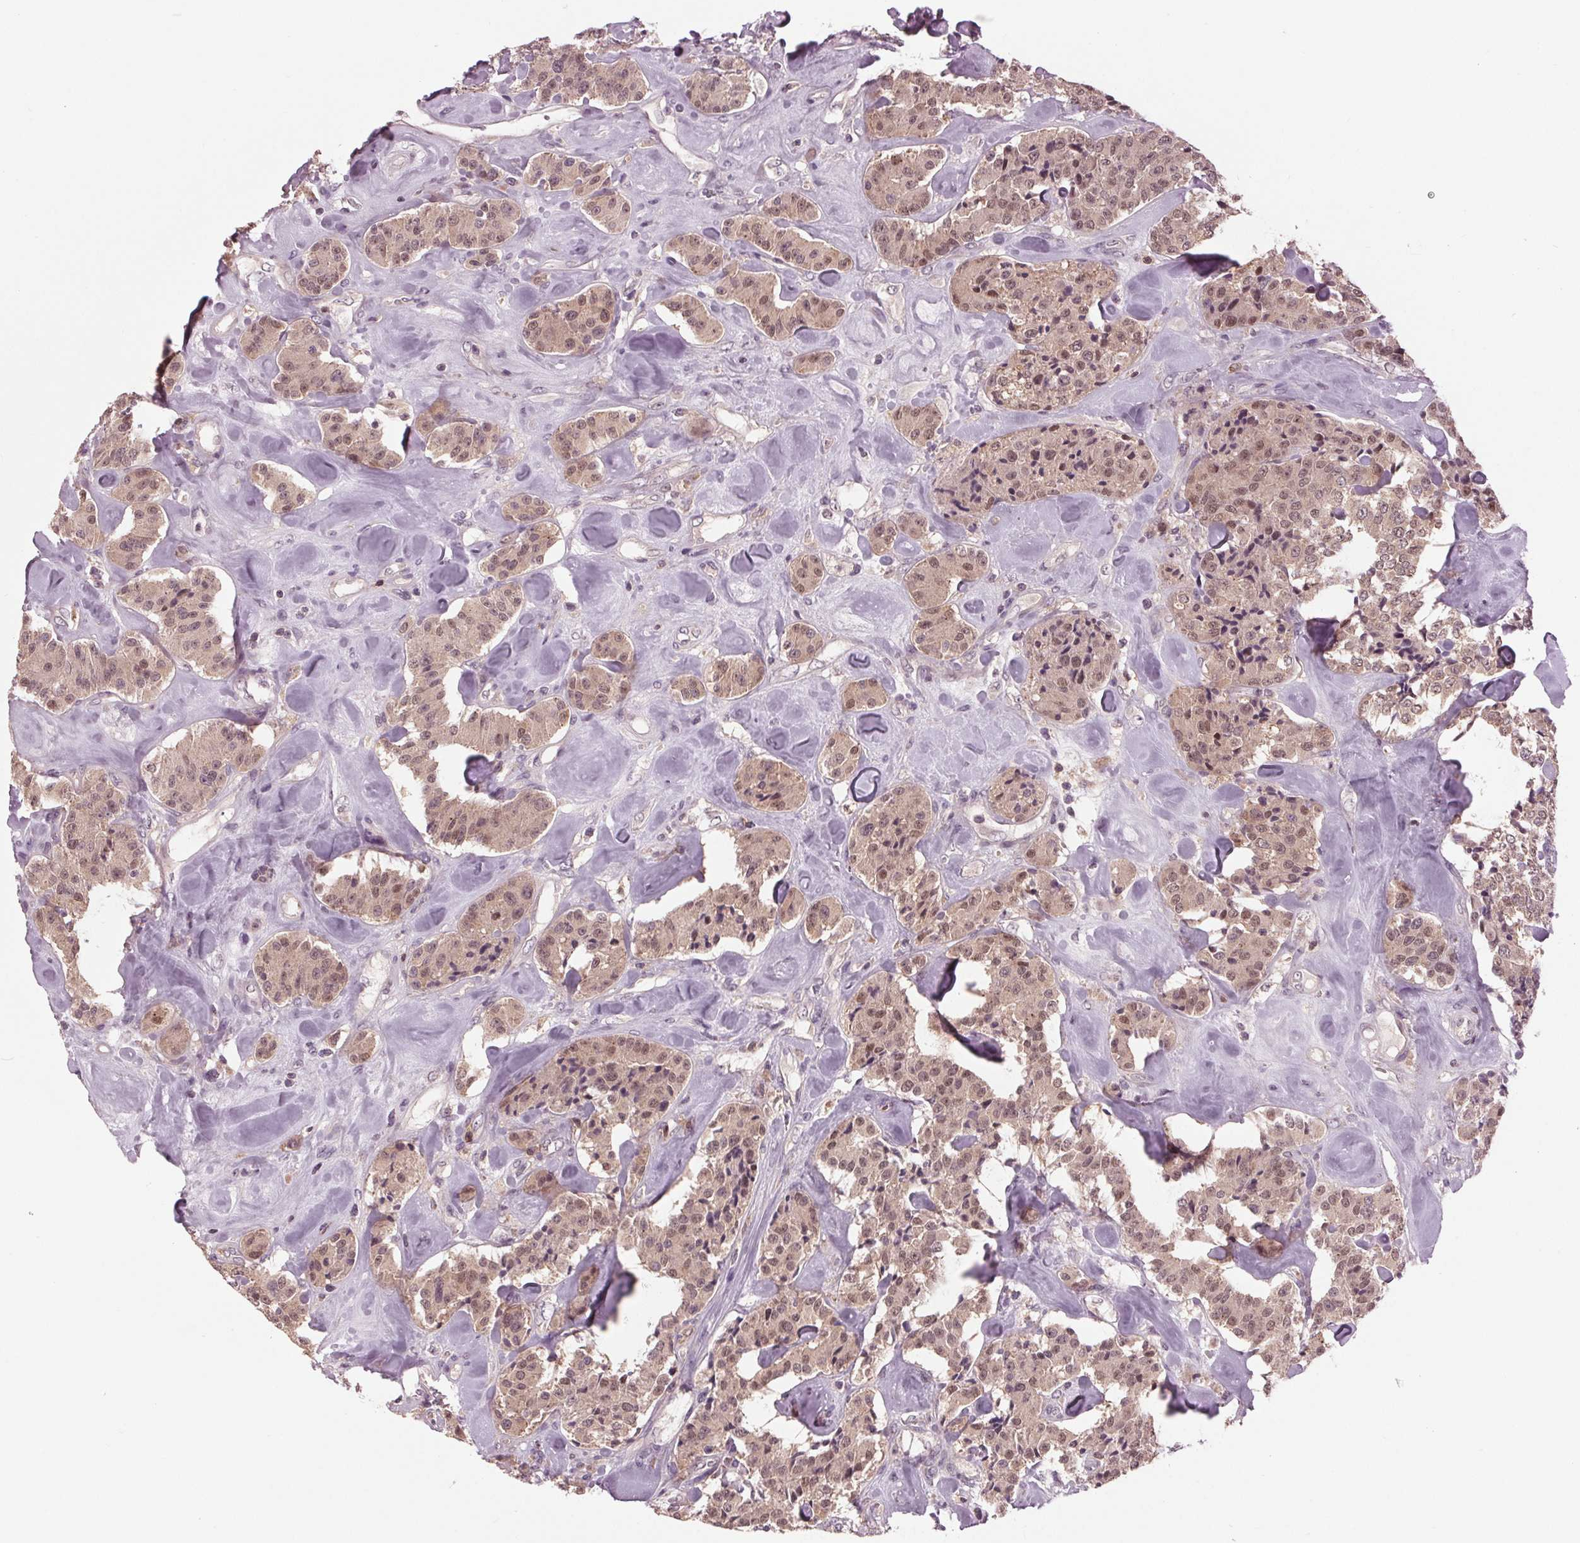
{"staining": {"intensity": "weak", "quantity": ">75%", "location": "cytoplasmic/membranous,nuclear"}, "tissue": "carcinoid", "cell_type": "Tumor cells", "image_type": "cancer", "snomed": [{"axis": "morphology", "description": "Carcinoid, malignant, NOS"}, {"axis": "topography", "description": "Pancreas"}], "caption": "Malignant carcinoid tissue reveals weak cytoplasmic/membranous and nuclear staining in approximately >75% of tumor cells", "gene": "SIGLEC6", "patient": {"sex": "male", "age": 41}}